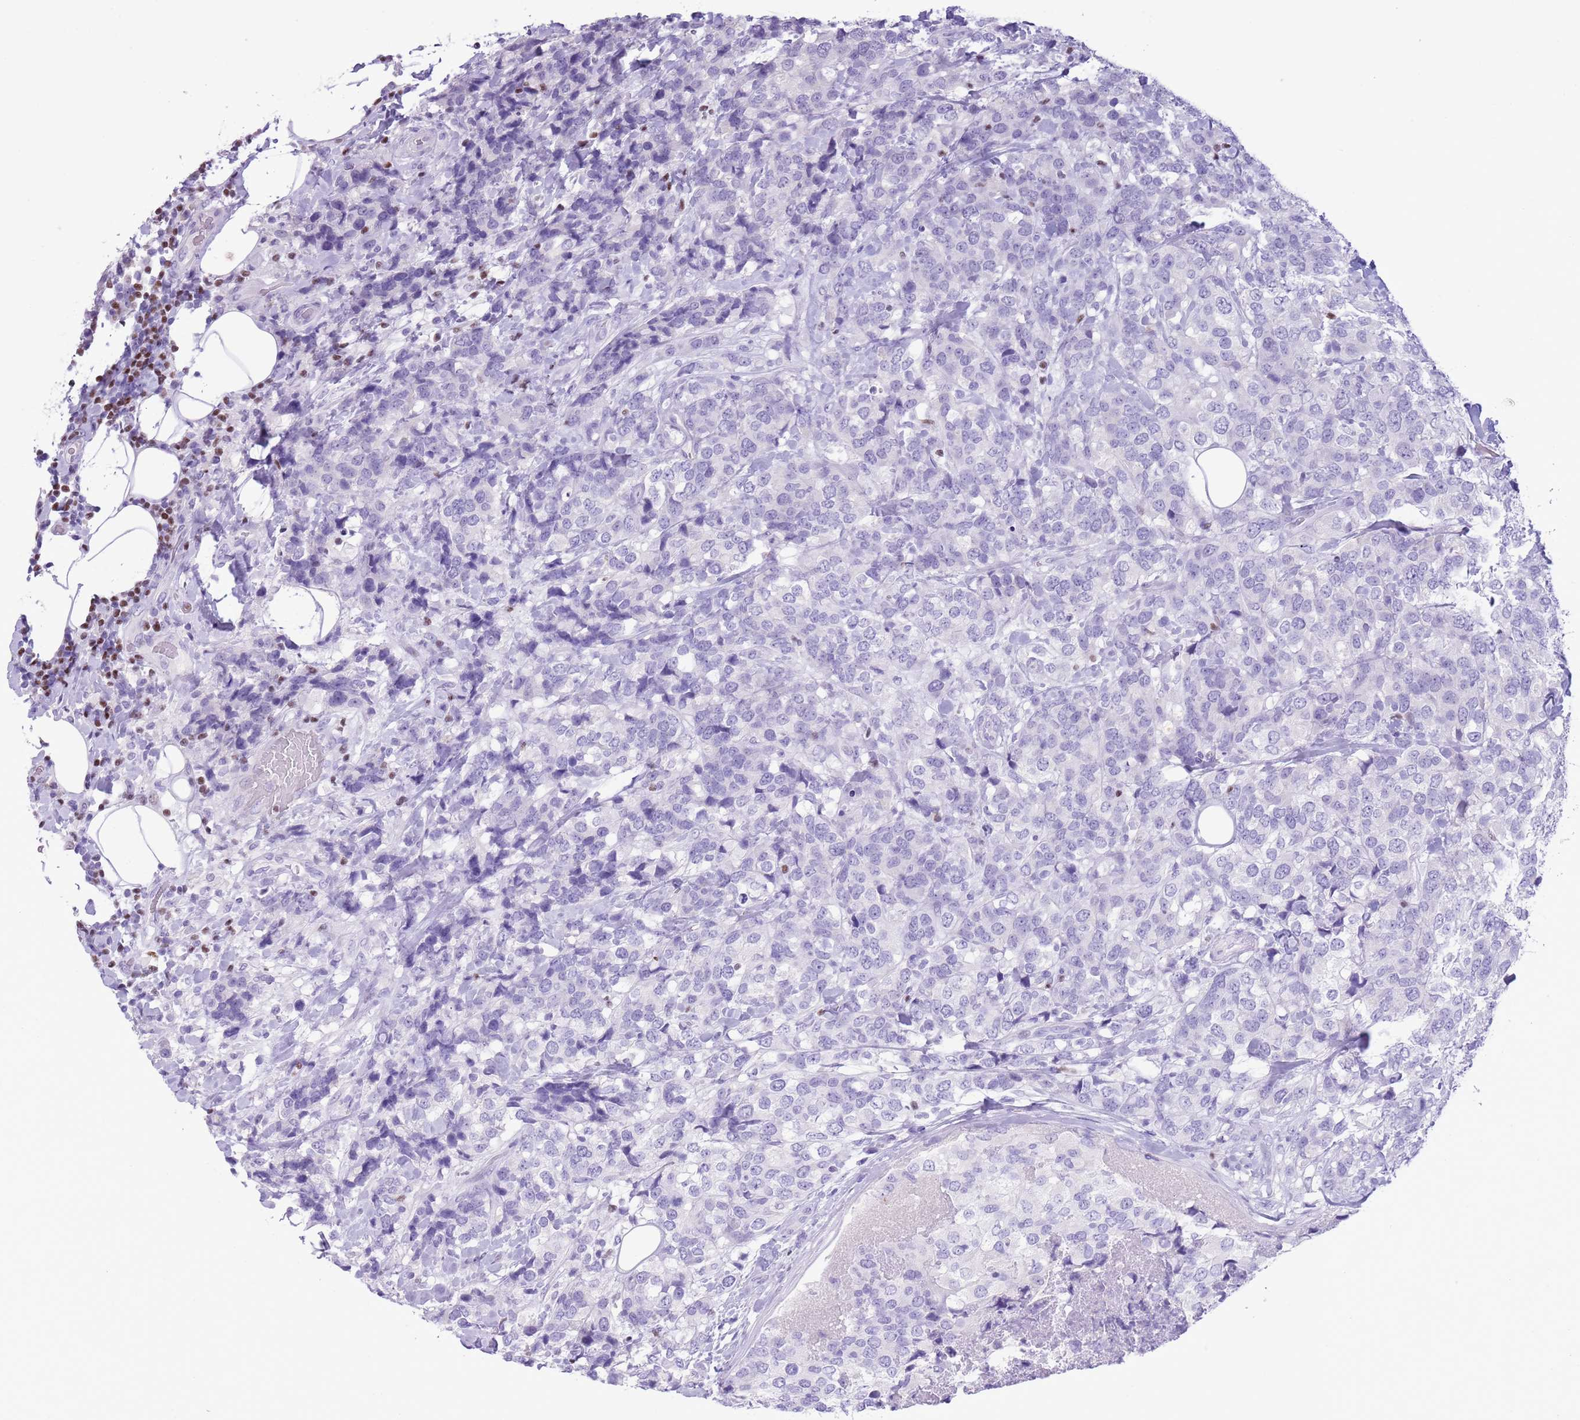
{"staining": {"intensity": "negative", "quantity": "none", "location": "none"}, "tissue": "breast cancer", "cell_type": "Tumor cells", "image_type": "cancer", "snomed": [{"axis": "morphology", "description": "Lobular carcinoma"}, {"axis": "topography", "description": "Breast"}], "caption": "Immunohistochemical staining of breast cancer exhibits no significant expression in tumor cells.", "gene": "BCL11B", "patient": {"sex": "female", "age": 59}}